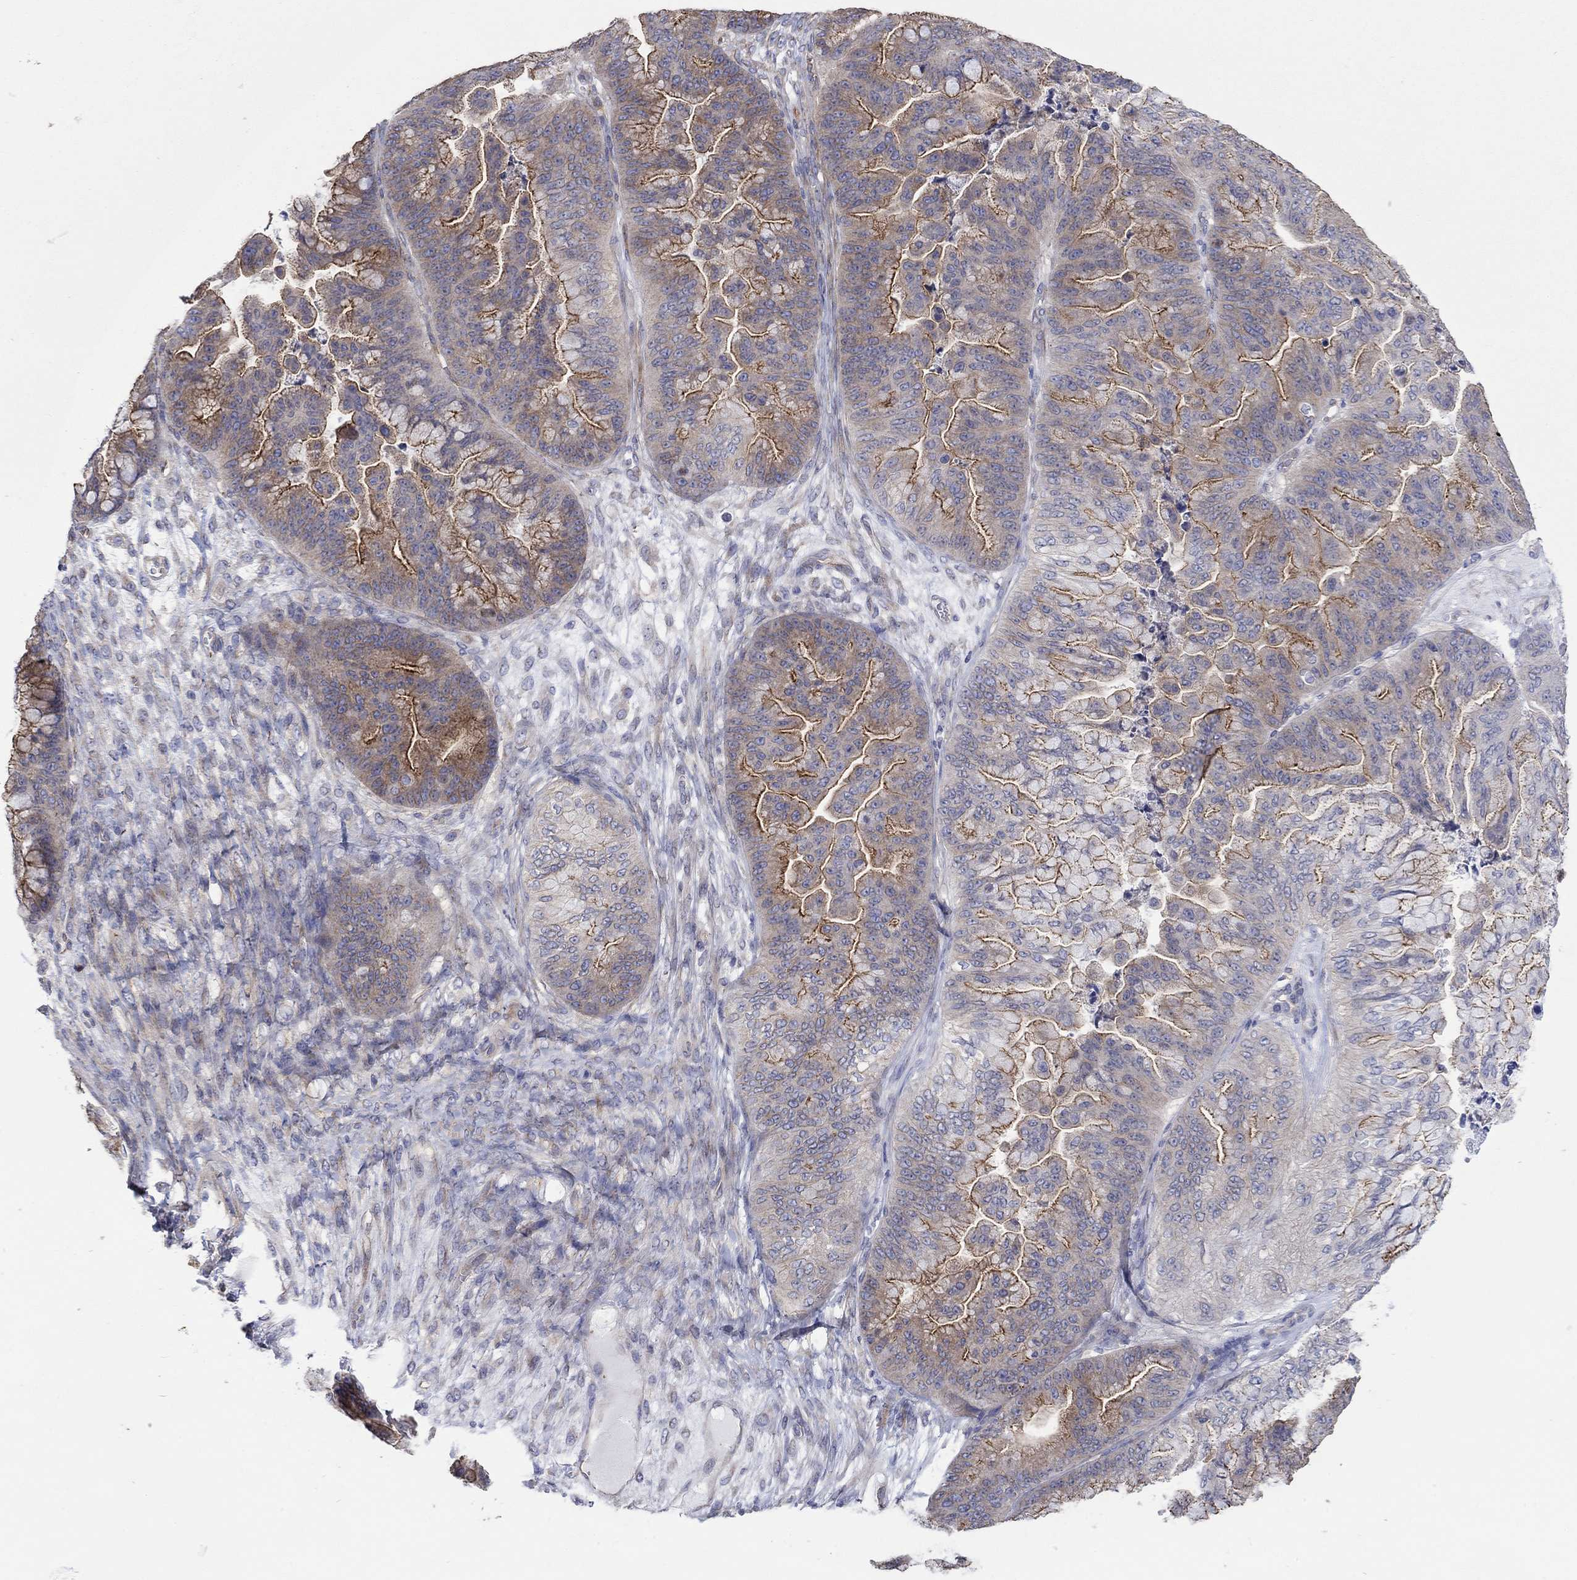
{"staining": {"intensity": "strong", "quantity": "<25%", "location": "cytoplasmic/membranous"}, "tissue": "ovarian cancer", "cell_type": "Tumor cells", "image_type": "cancer", "snomed": [{"axis": "morphology", "description": "Cystadenocarcinoma, mucinous, NOS"}, {"axis": "topography", "description": "Ovary"}], "caption": "Immunohistochemistry (IHC) (DAB) staining of human ovarian cancer exhibits strong cytoplasmic/membranous protein expression in approximately <25% of tumor cells.", "gene": "TPRN", "patient": {"sex": "female", "age": 67}}